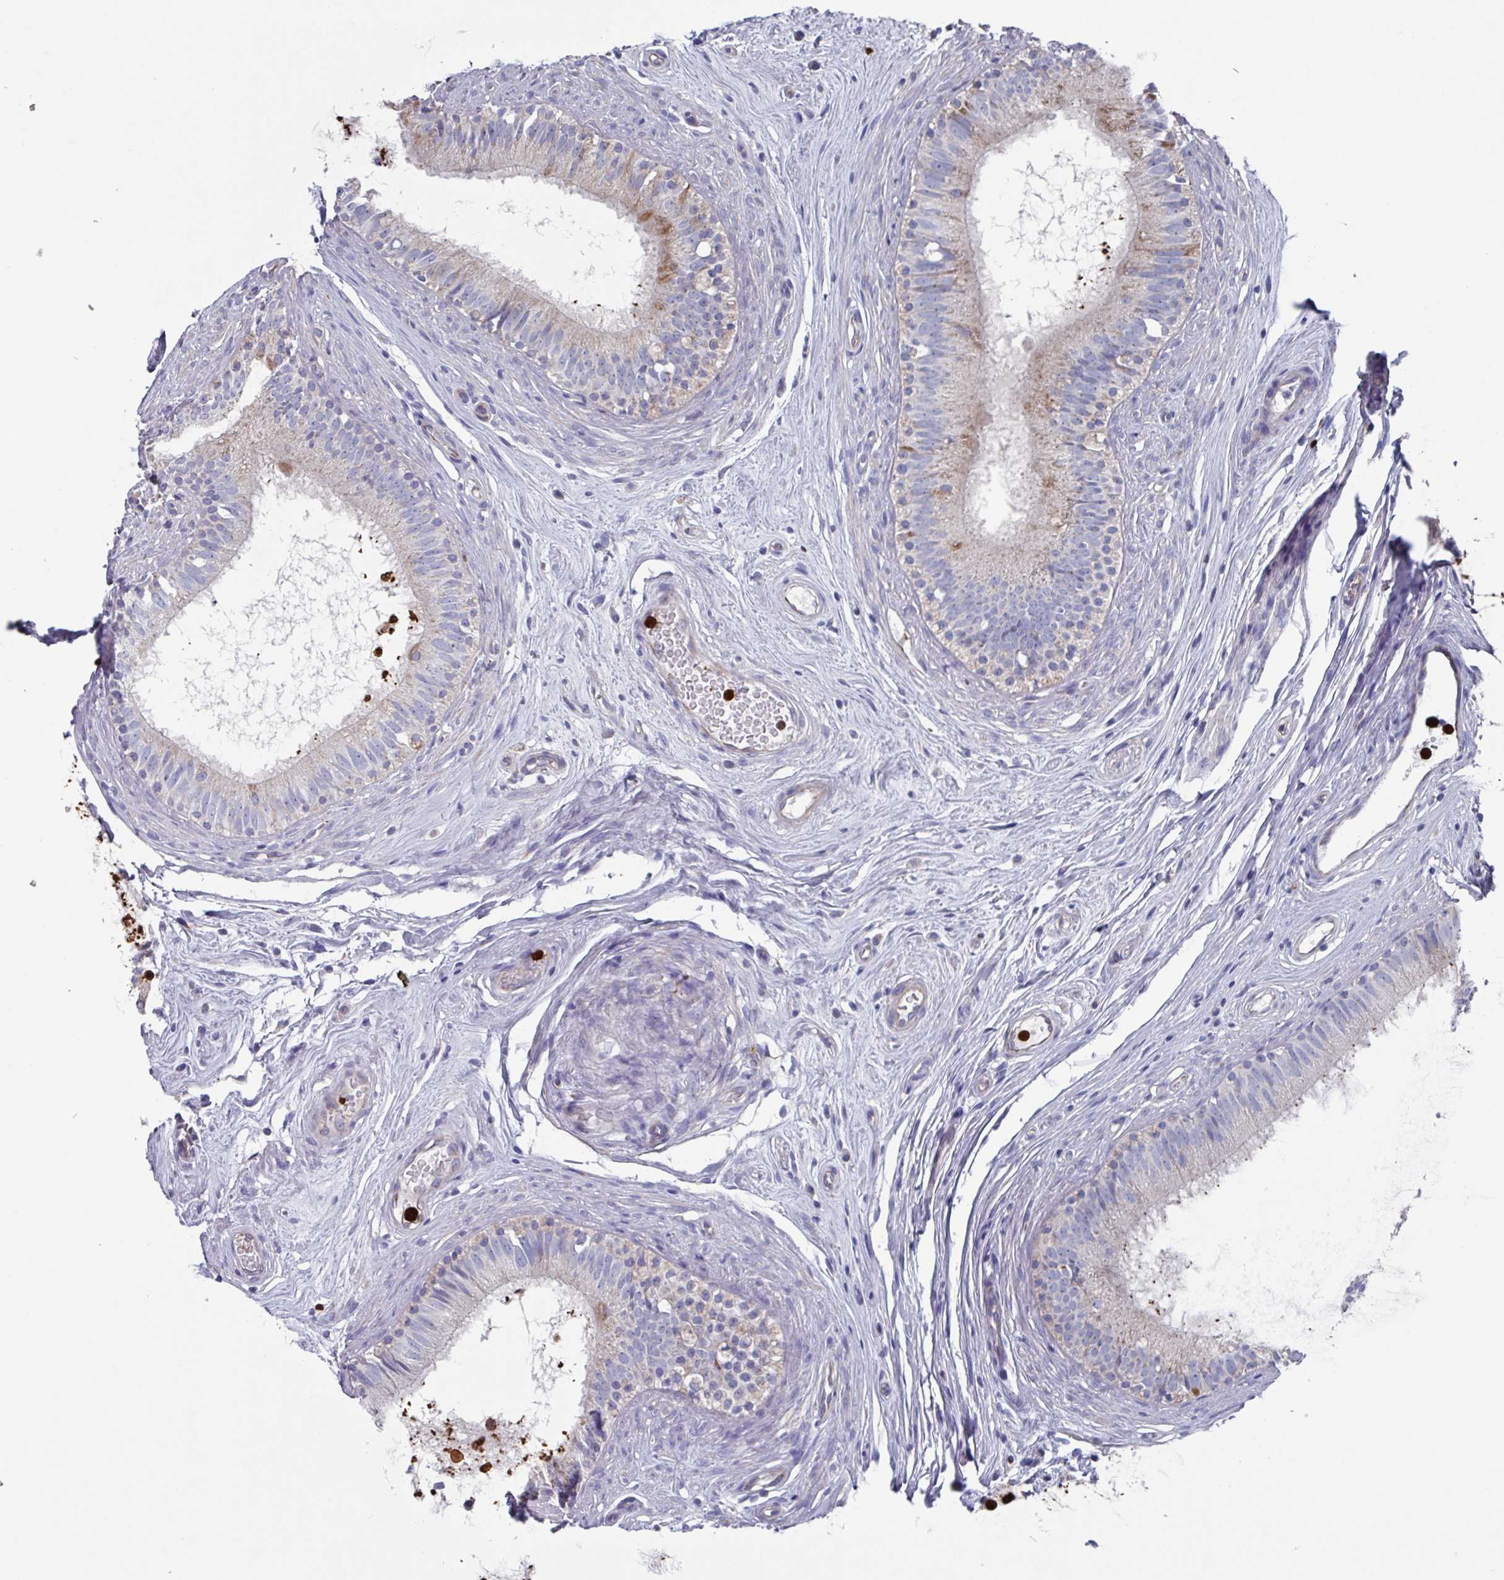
{"staining": {"intensity": "moderate", "quantity": "<25%", "location": "cytoplasmic/membranous"}, "tissue": "epididymis", "cell_type": "Glandular cells", "image_type": "normal", "snomed": [{"axis": "morphology", "description": "Normal tissue, NOS"}, {"axis": "topography", "description": "Epididymis"}], "caption": "This photomicrograph reveals benign epididymis stained with IHC to label a protein in brown. The cytoplasmic/membranous of glandular cells show moderate positivity for the protein. Nuclei are counter-stained blue.", "gene": "UQCC2", "patient": {"sex": "male", "age": 74}}